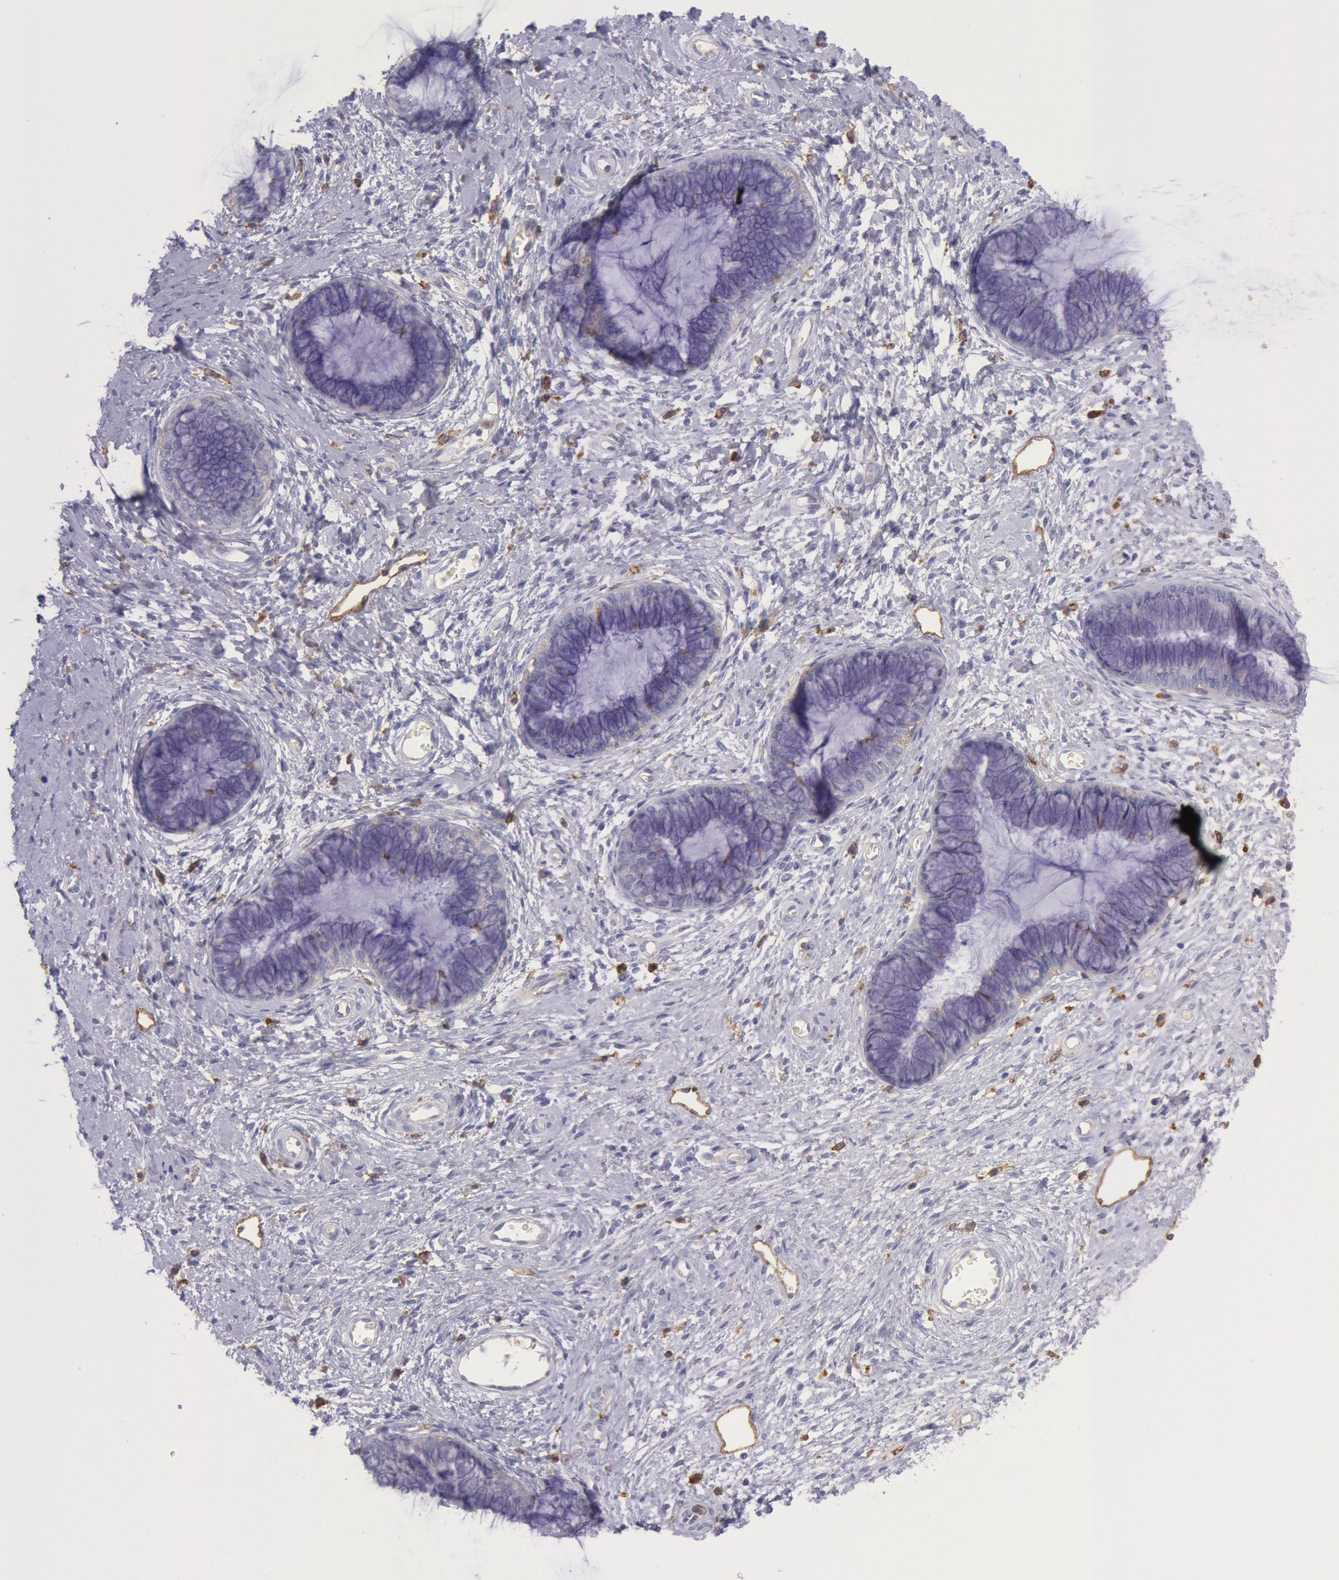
{"staining": {"intensity": "weak", "quantity": ">75%", "location": "cytoplasmic/membranous"}, "tissue": "cervix", "cell_type": "Glandular cells", "image_type": "normal", "snomed": [{"axis": "morphology", "description": "Normal tissue, NOS"}, {"axis": "topography", "description": "Cervix"}], "caption": "Protein positivity by immunohistochemistry demonstrates weak cytoplasmic/membranous expression in about >75% of glandular cells in benign cervix. The protein of interest is shown in brown color, while the nuclei are stained blue.", "gene": "LYN", "patient": {"sex": "female", "age": 27}}